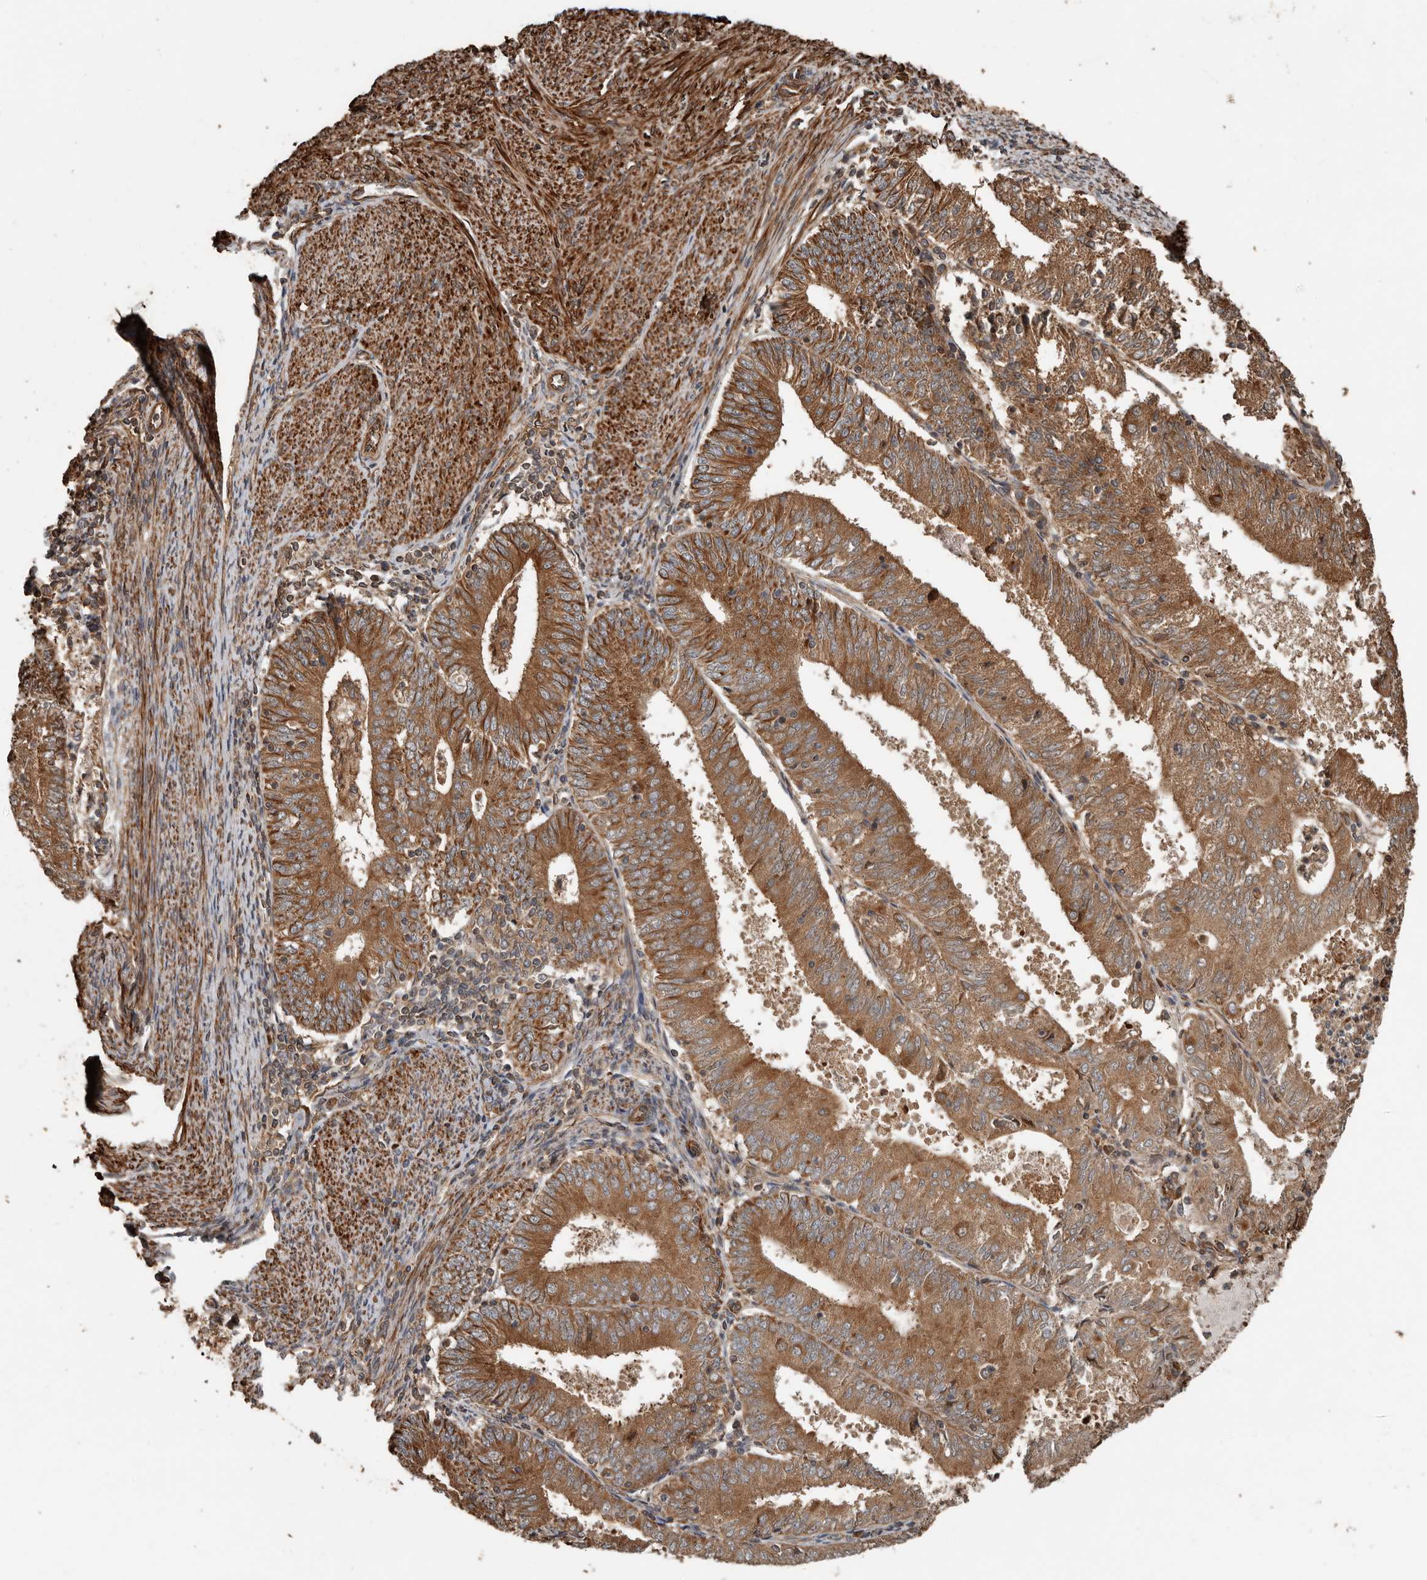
{"staining": {"intensity": "moderate", "quantity": ">75%", "location": "cytoplasmic/membranous"}, "tissue": "endometrial cancer", "cell_type": "Tumor cells", "image_type": "cancer", "snomed": [{"axis": "morphology", "description": "Adenocarcinoma, NOS"}, {"axis": "topography", "description": "Endometrium"}], "caption": "Endometrial cancer (adenocarcinoma) stained with a brown dye displays moderate cytoplasmic/membranous positive expression in about >75% of tumor cells.", "gene": "YOD1", "patient": {"sex": "female", "age": 57}}